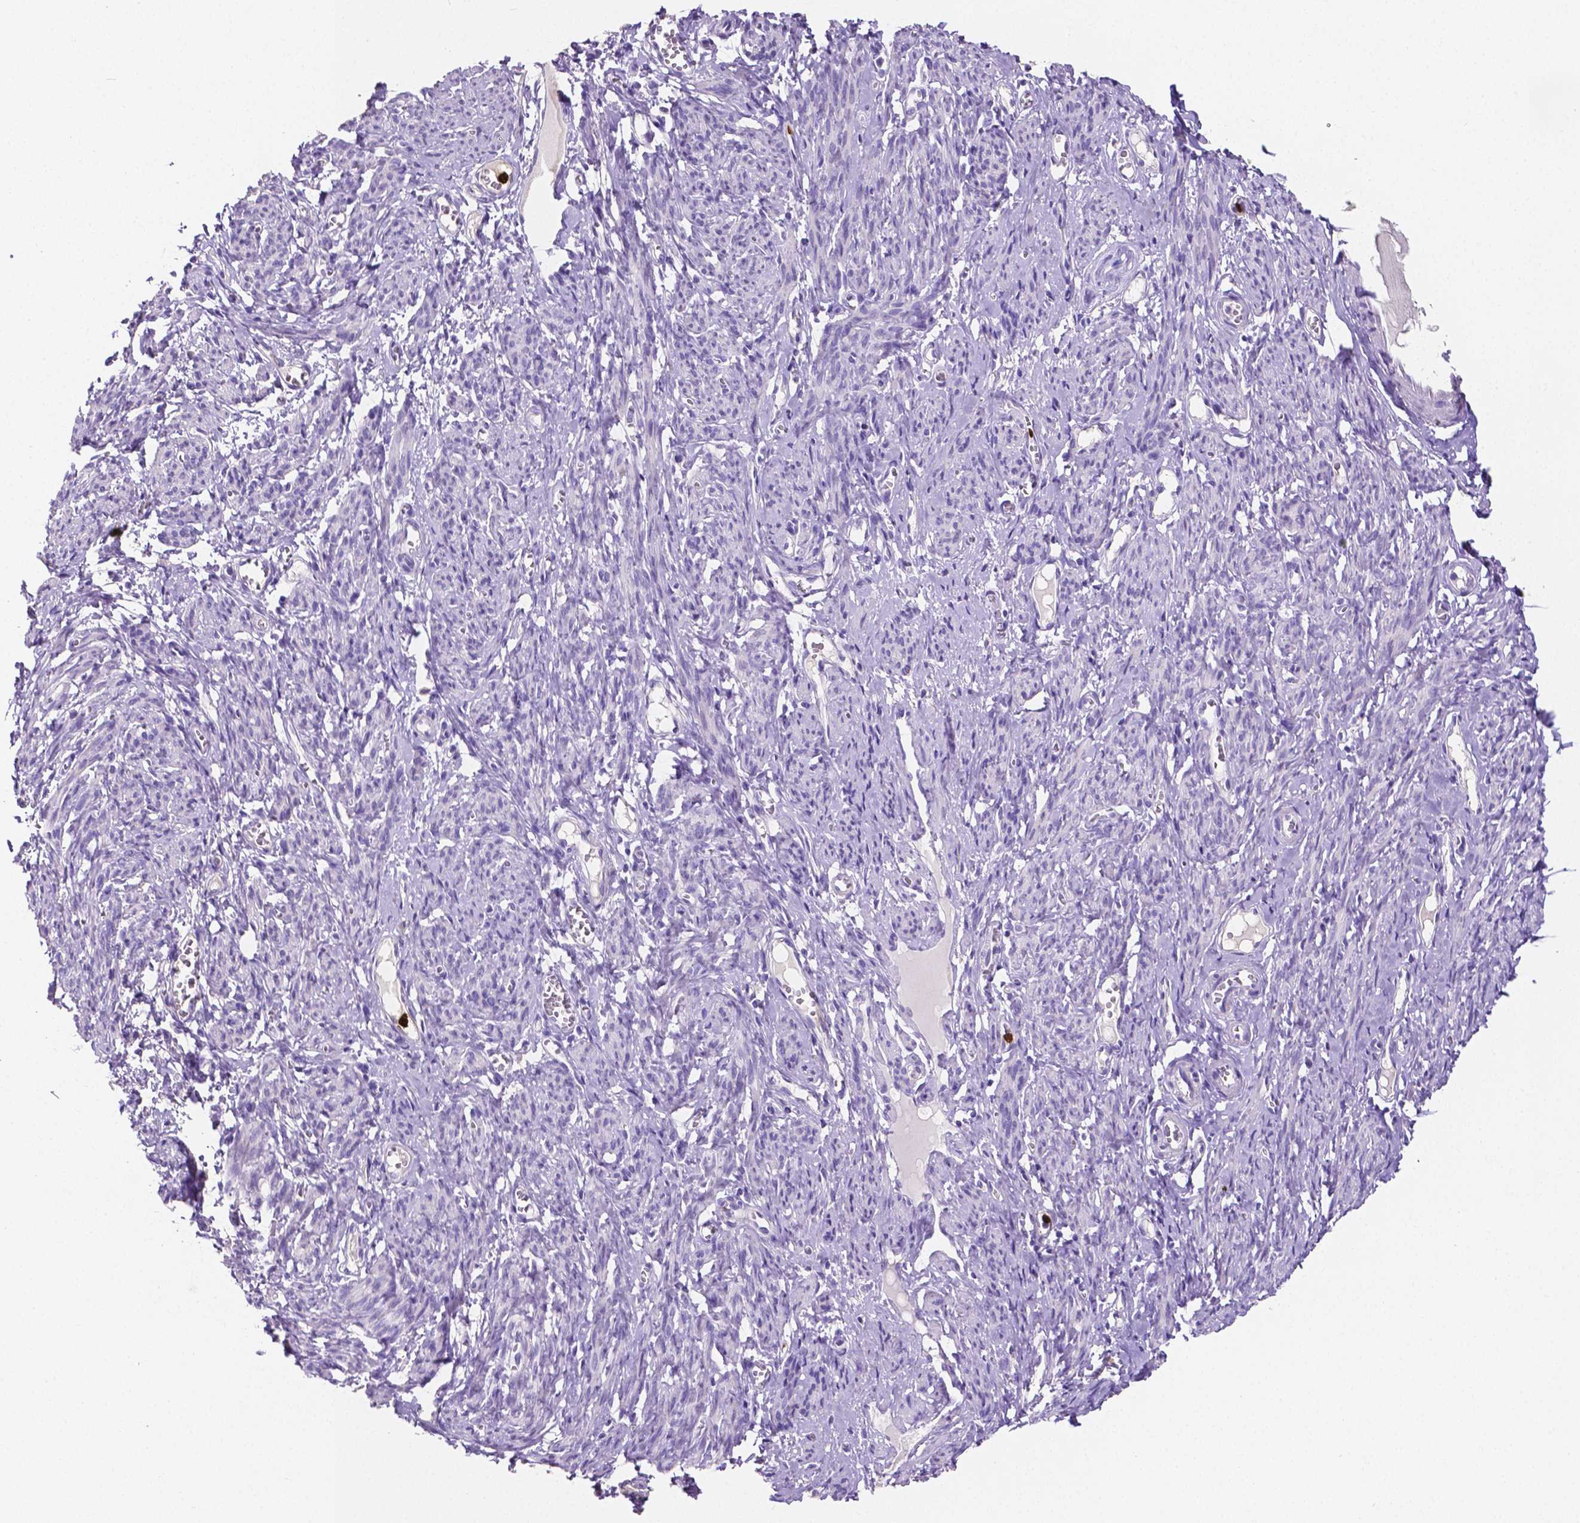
{"staining": {"intensity": "negative", "quantity": "none", "location": "none"}, "tissue": "smooth muscle", "cell_type": "Smooth muscle cells", "image_type": "normal", "snomed": [{"axis": "morphology", "description": "Normal tissue, NOS"}, {"axis": "topography", "description": "Smooth muscle"}], "caption": "The immunohistochemistry (IHC) photomicrograph has no significant expression in smooth muscle cells of smooth muscle.", "gene": "MMP9", "patient": {"sex": "female", "age": 65}}